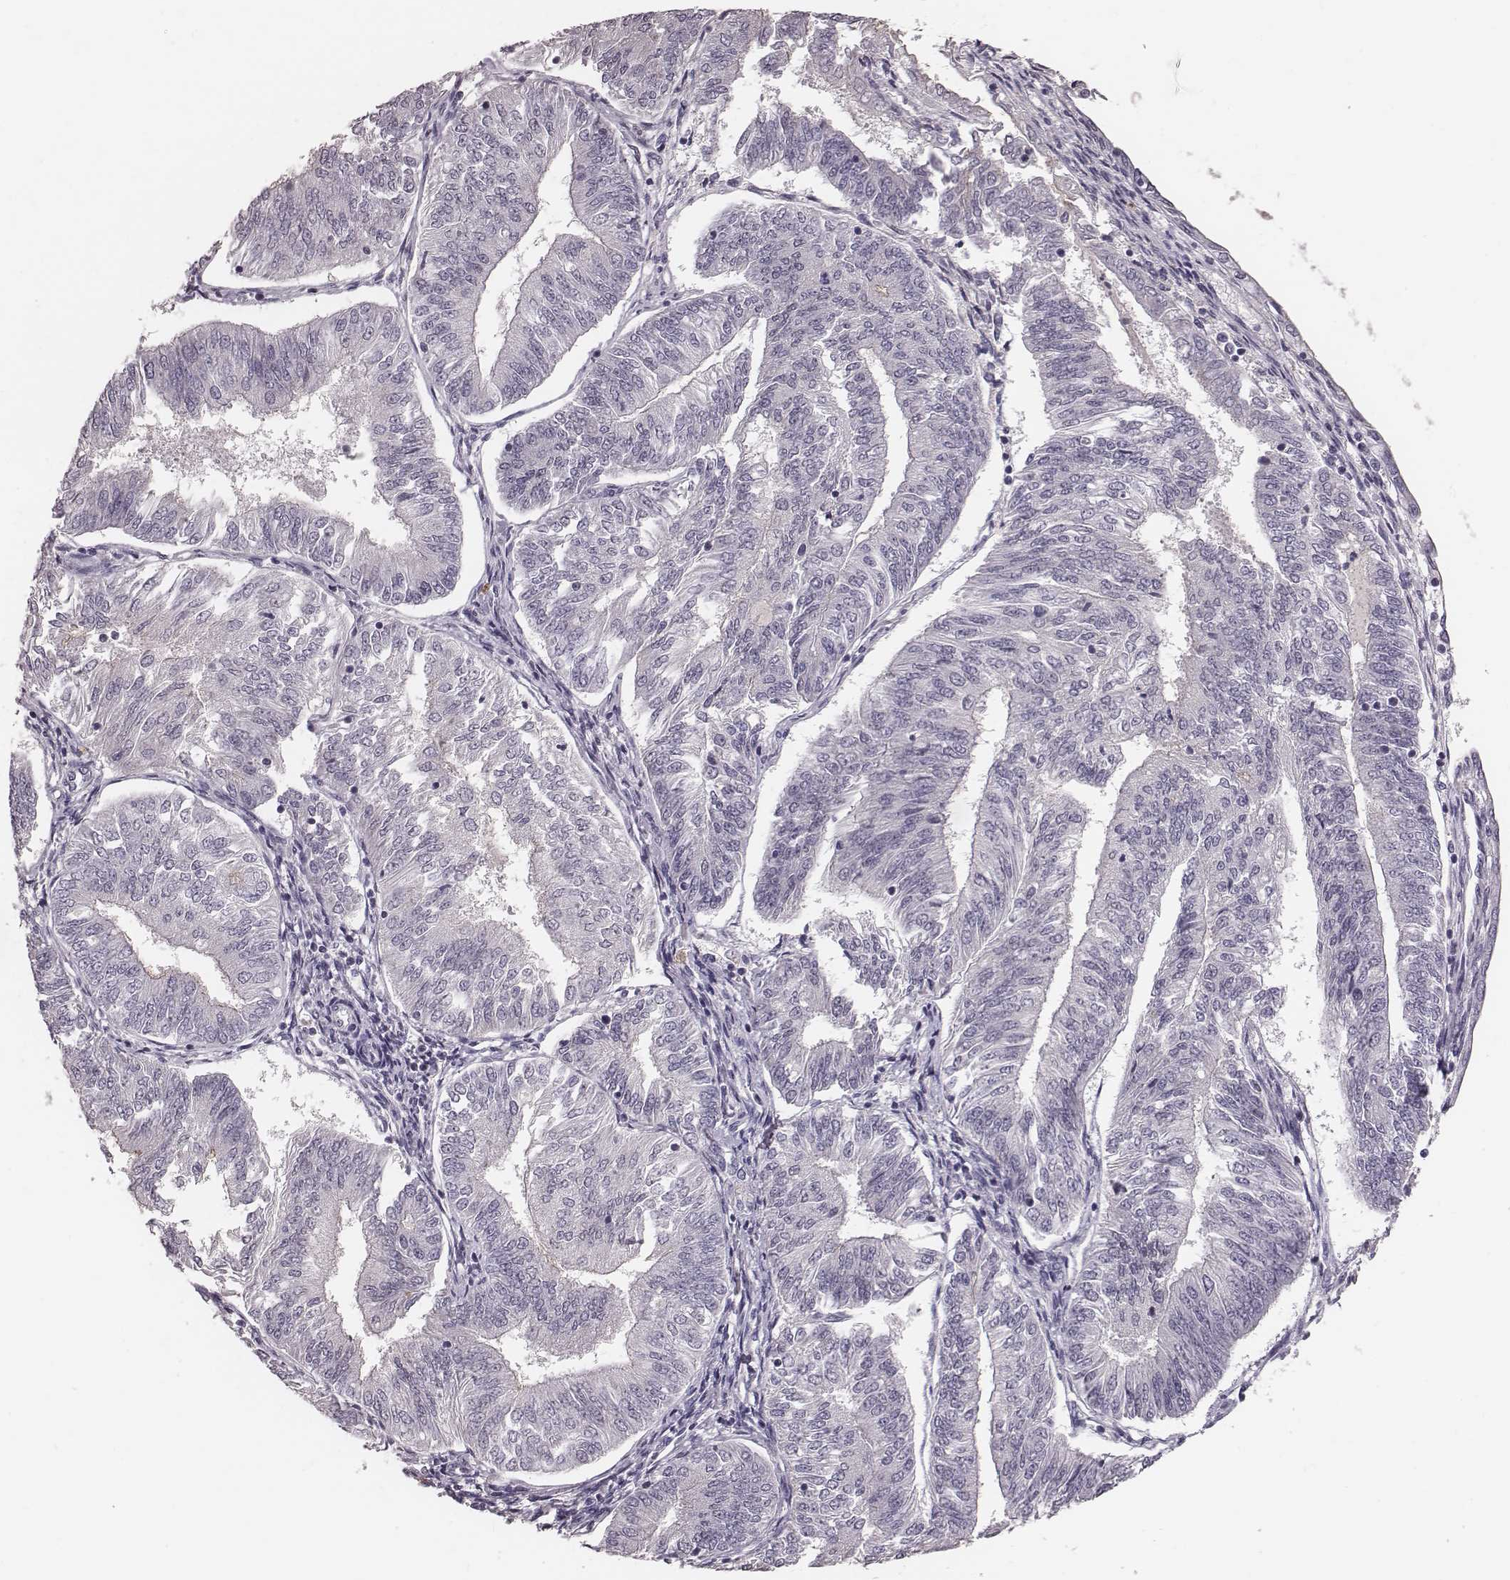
{"staining": {"intensity": "negative", "quantity": "none", "location": "none"}, "tissue": "endometrial cancer", "cell_type": "Tumor cells", "image_type": "cancer", "snomed": [{"axis": "morphology", "description": "Adenocarcinoma, NOS"}, {"axis": "topography", "description": "Endometrium"}], "caption": "This is an IHC histopathology image of human endometrial cancer. There is no expression in tumor cells.", "gene": "CFTR", "patient": {"sex": "female", "age": 58}}